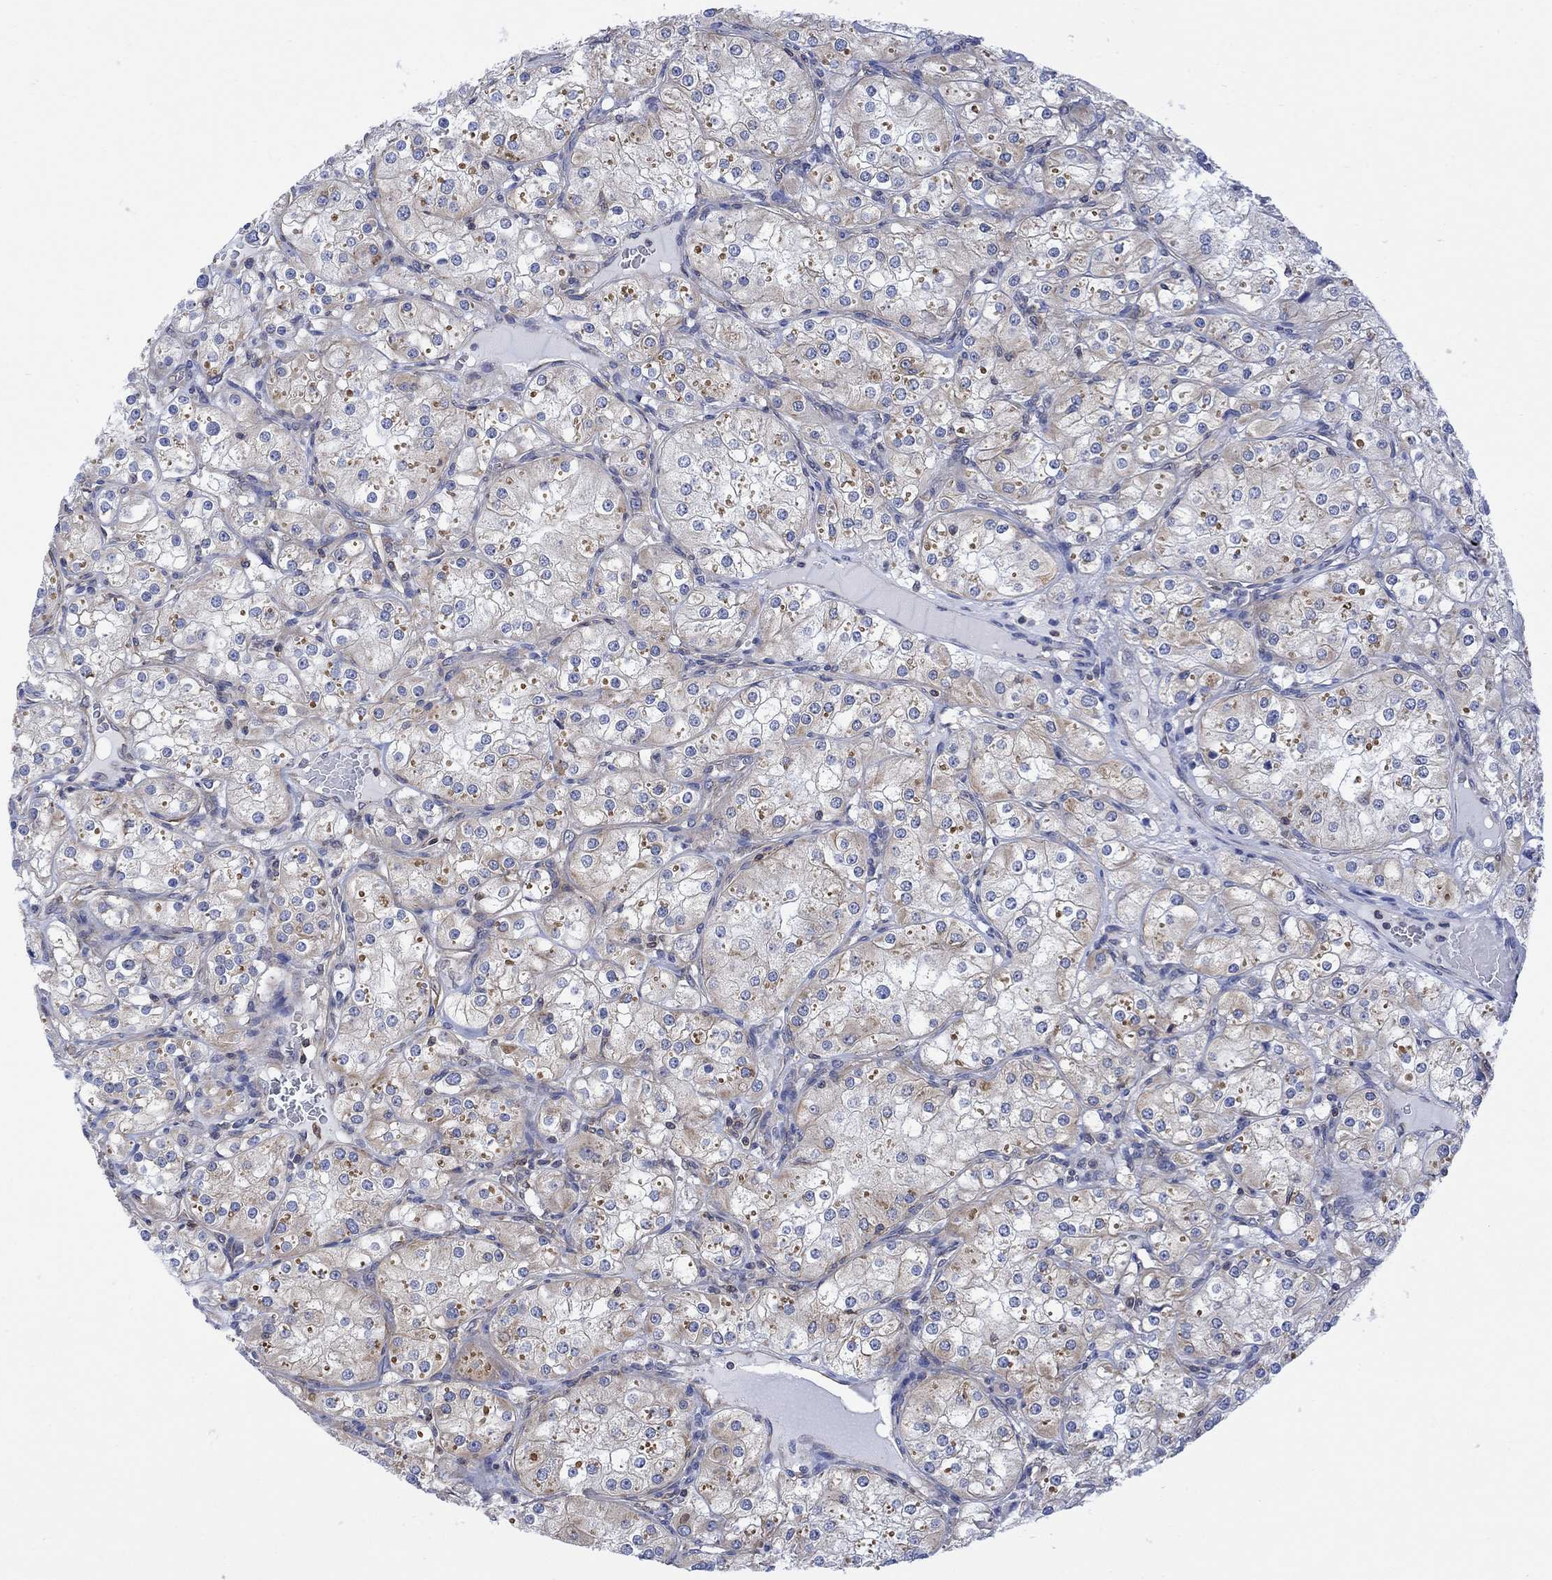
{"staining": {"intensity": "moderate", "quantity": "<25%", "location": "cytoplasmic/membranous"}, "tissue": "renal cancer", "cell_type": "Tumor cells", "image_type": "cancer", "snomed": [{"axis": "morphology", "description": "Adenocarcinoma, NOS"}, {"axis": "topography", "description": "Kidney"}], "caption": "A micrograph showing moderate cytoplasmic/membranous staining in about <25% of tumor cells in renal cancer (adenocarcinoma), as visualized by brown immunohistochemical staining.", "gene": "GBP5", "patient": {"sex": "male", "age": 77}}